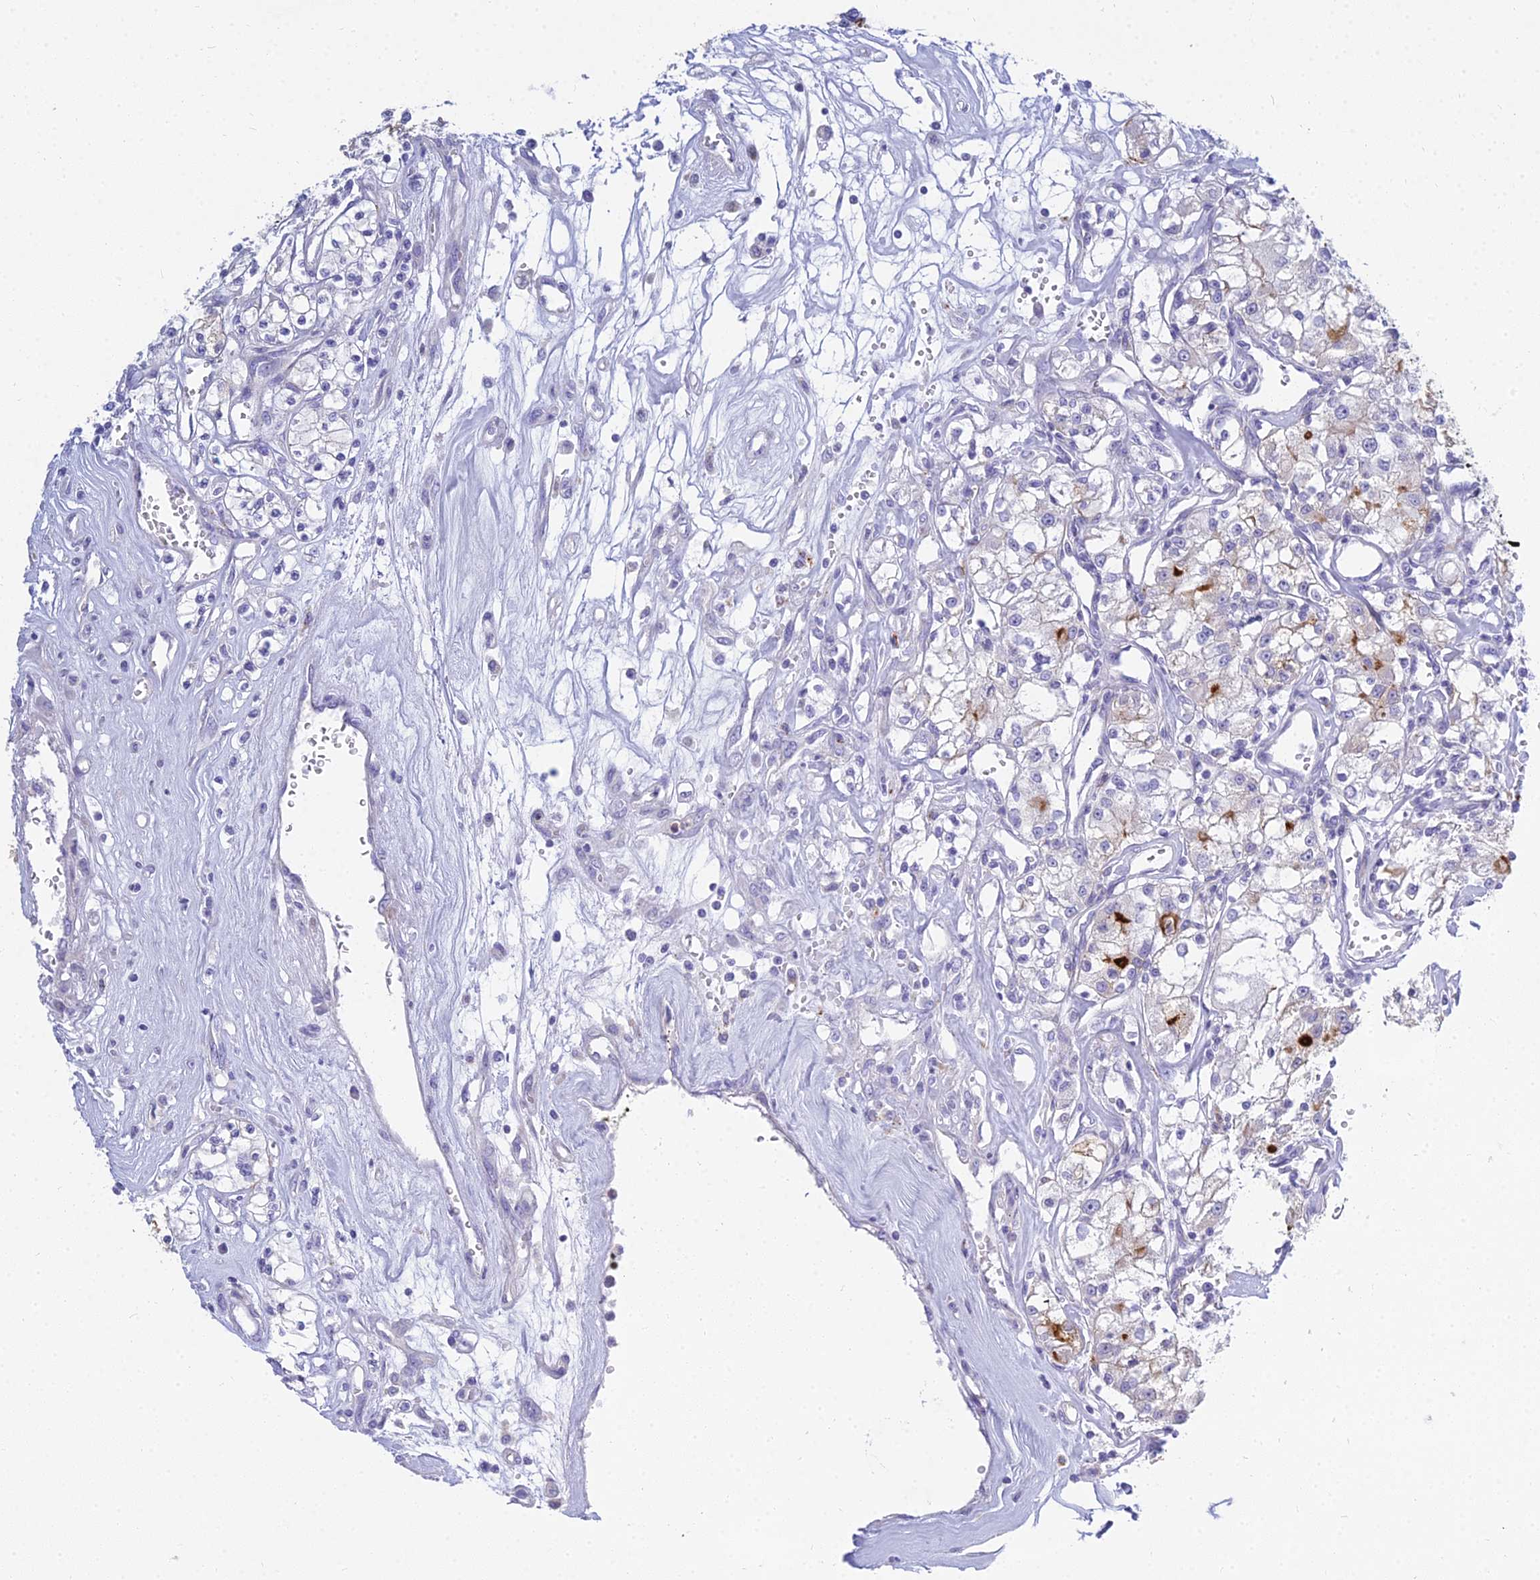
{"staining": {"intensity": "strong", "quantity": "<25%", "location": "cytoplasmic/membranous"}, "tissue": "renal cancer", "cell_type": "Tumor cells", "image_type": "cancer", "snomed": [{"axis": "morphology", "description": "Adenocarcinoma, NOS"}, {"axis": "topography", "description": "Kidney"}], "caption": "The immunohistochemical stain highlights strong cytoplasmic/membranous staining in tumor cells of adenocarcinoma (renal) tissue.", "gene": "SMIM24", "patient": {"sex": "female", "age": 59}}